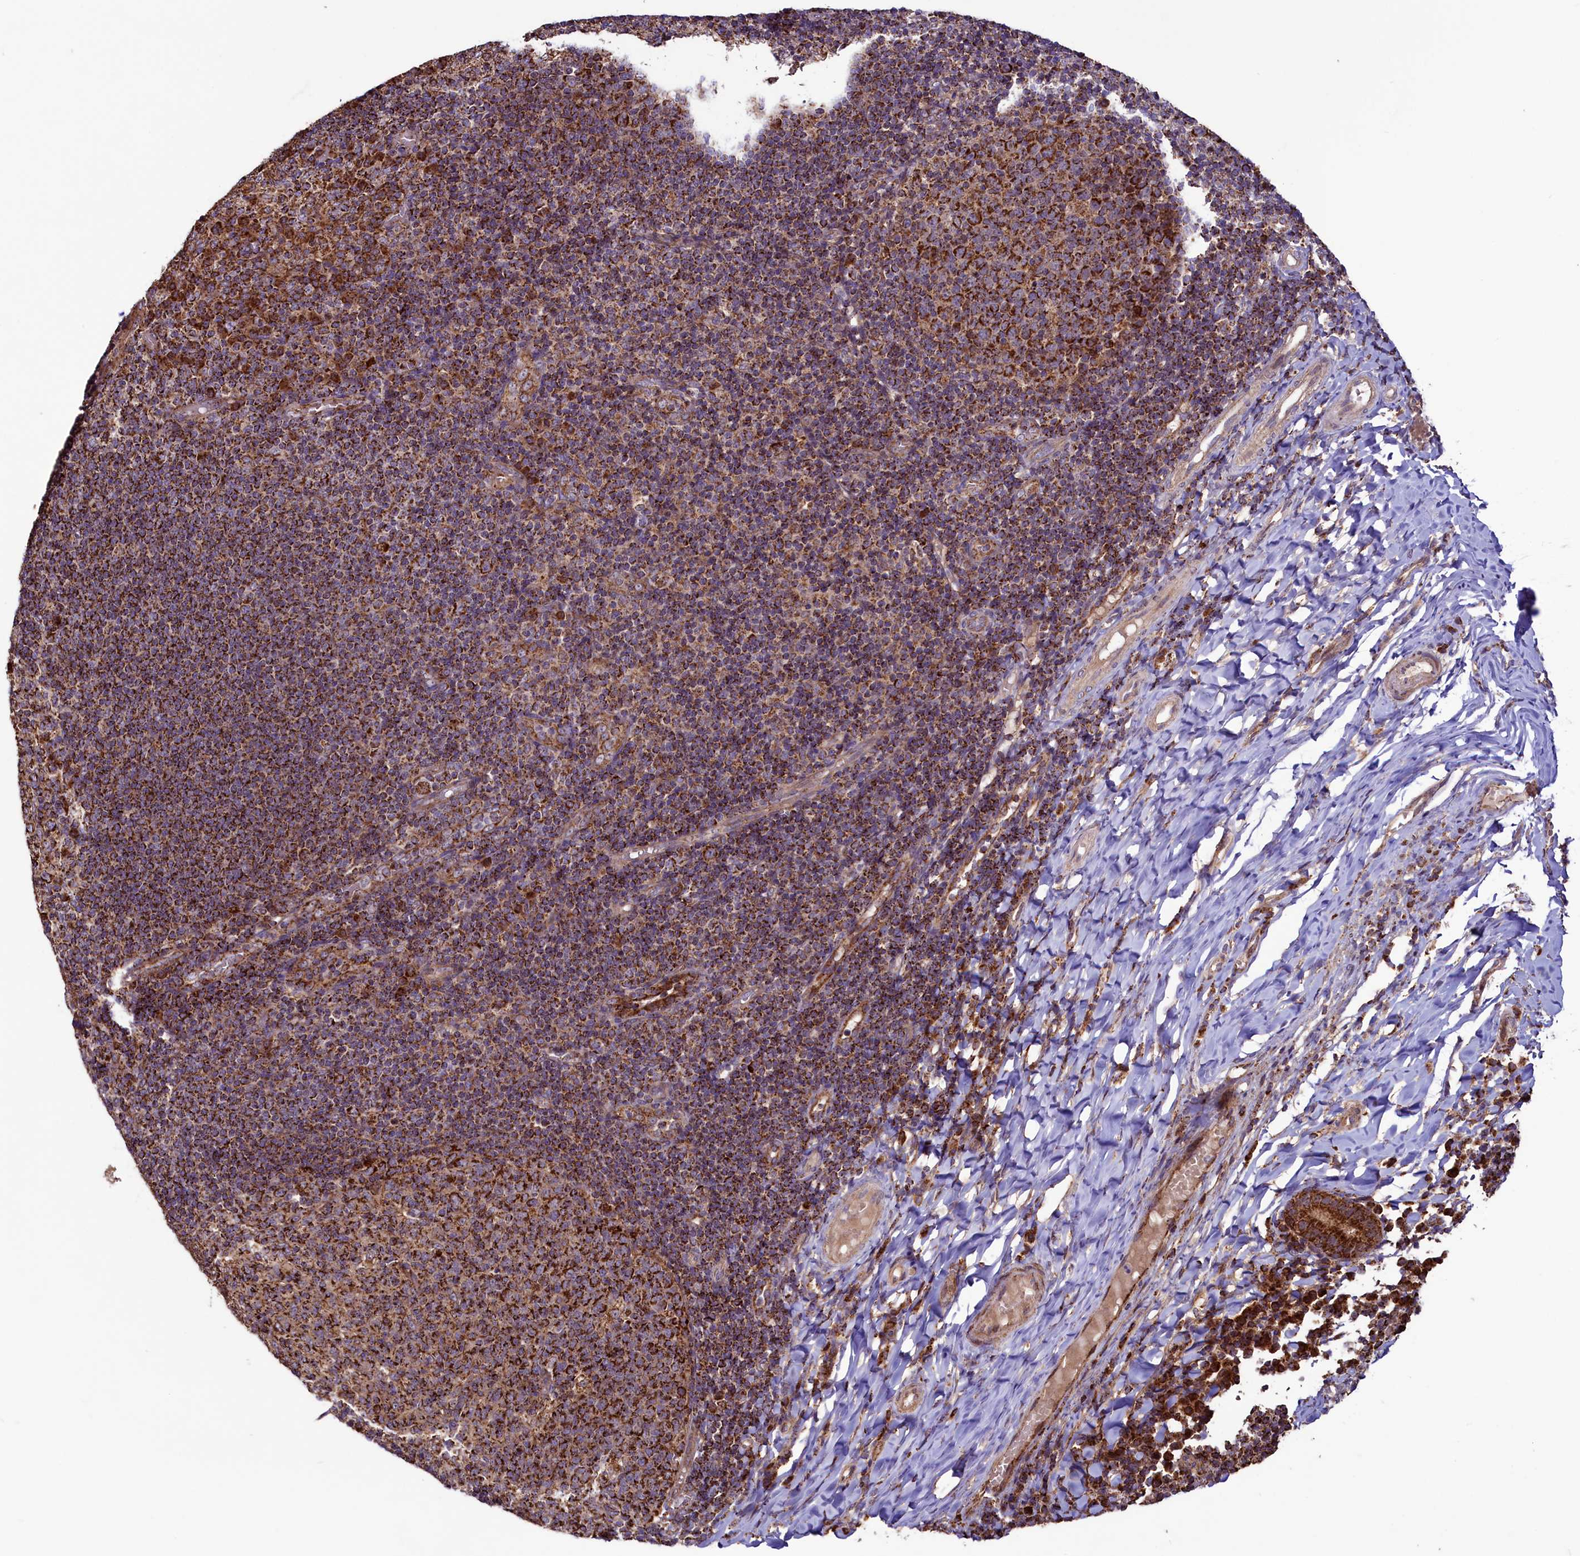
{"staining": {"intensity": "strong", "quantity": ">75%", "location": "cytoplasmic/membranous"}, "tissue": "tonsil", "cell_type": "Germinal center cells", "image_type": "normal", "snomed": [{"axis": "morphology", "description": "Normal tissue, NOS"}, {"axis": "topography", "description": "Tonsil"}], "caption": "Protein expression analysis of unremarkable human tonsil reveals strong cytoplasmic/membranous expression in approximately >75% of germinal center cells. (Stains: DAB in brown, nuclei in blue, Microscopy: brightfield microscopy at high magnification).", "gene": "STARD5", "patient": {"sex": "female", "age": 19}}